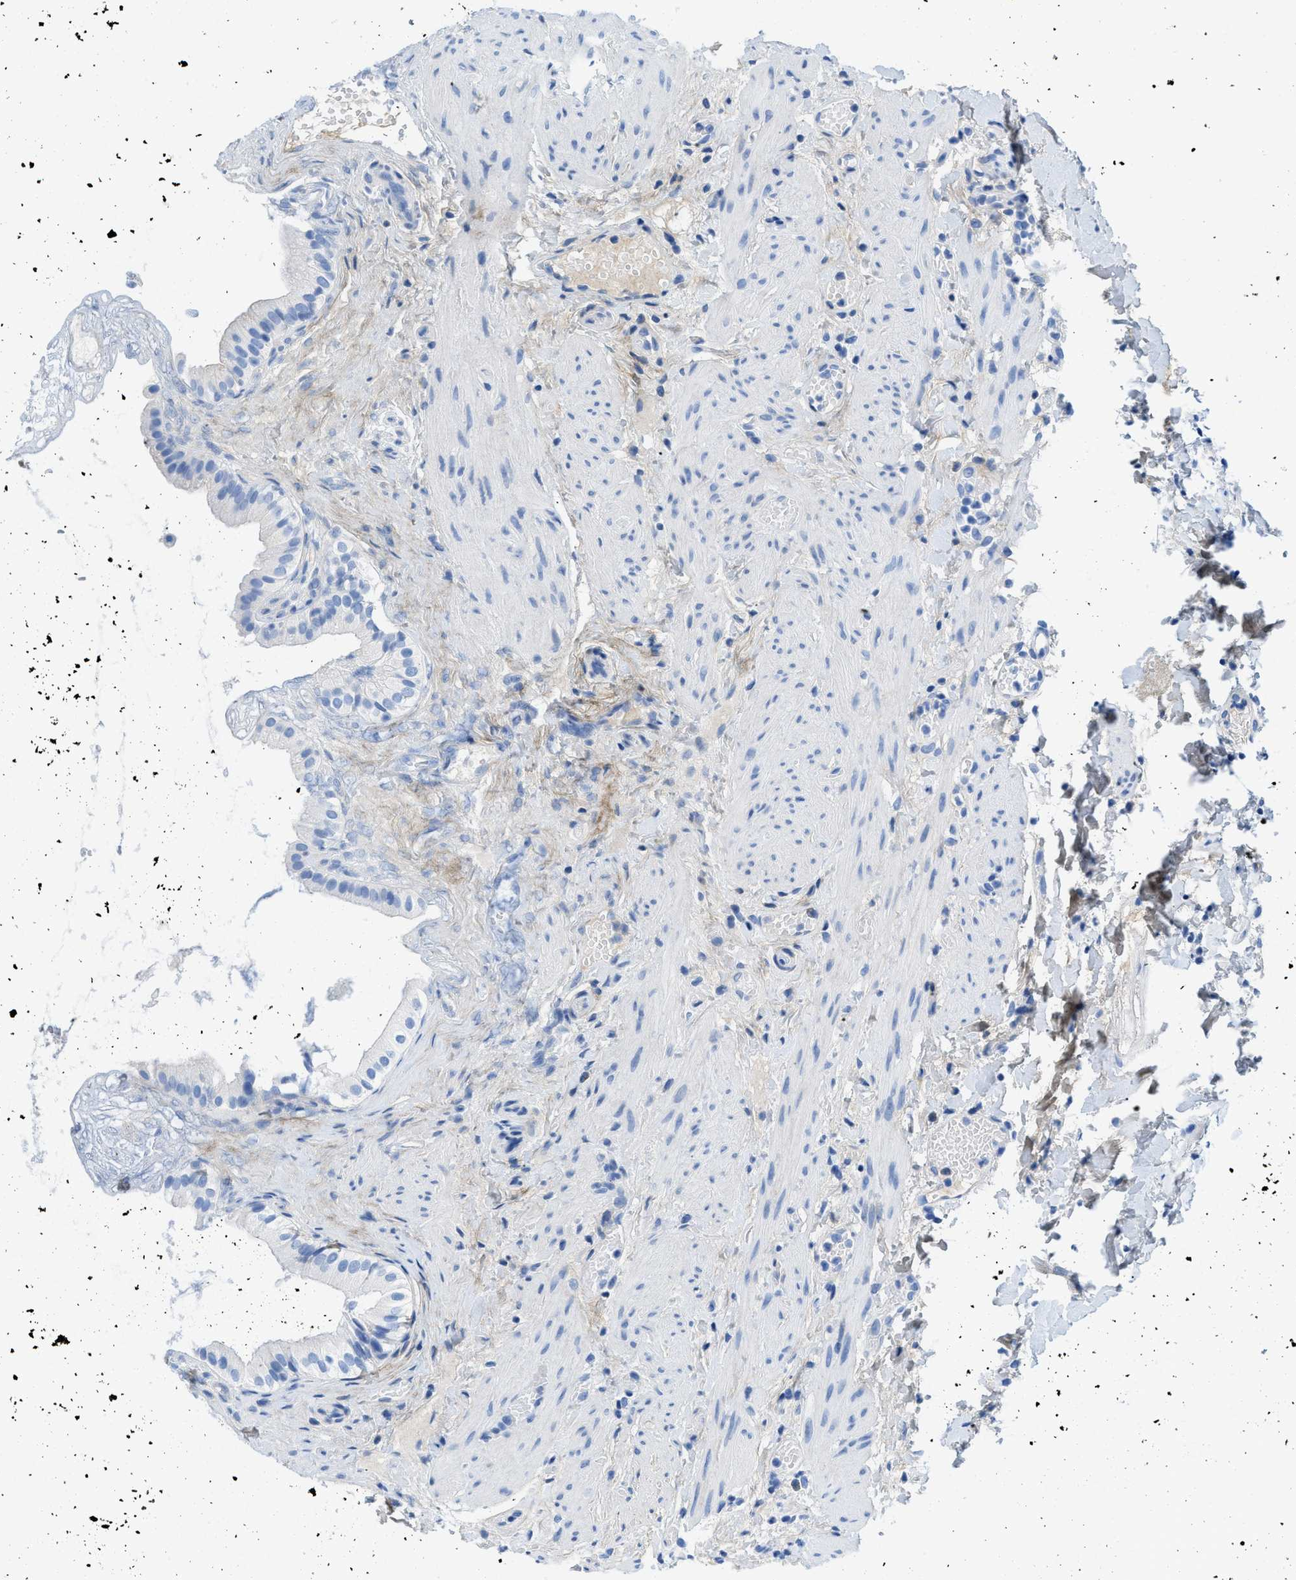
{"staining": {"intensity": "negative", "quantity": "none", "location": "none"}, "tissue": "gallbladder", "cell_type": "Glandular cells", "image_type": "normal", "snomed": [{"axis": "morphology", "description": "Normal tissue, NOS"}, {"axis": "topography", "description": "Gallbladder"}], "caption": "Glandular cells are negative for protein expression in unremarkable human gallbladder. (Stains: DAB (3,3'-diaminobenzidine) immunohistochemistry (IHC) with hematoxylin counter stain, Microscopy: brightfield microscopy at high magnification).", "gene": "COL3A1", "patient": {"sex": "female", "age": 26}}